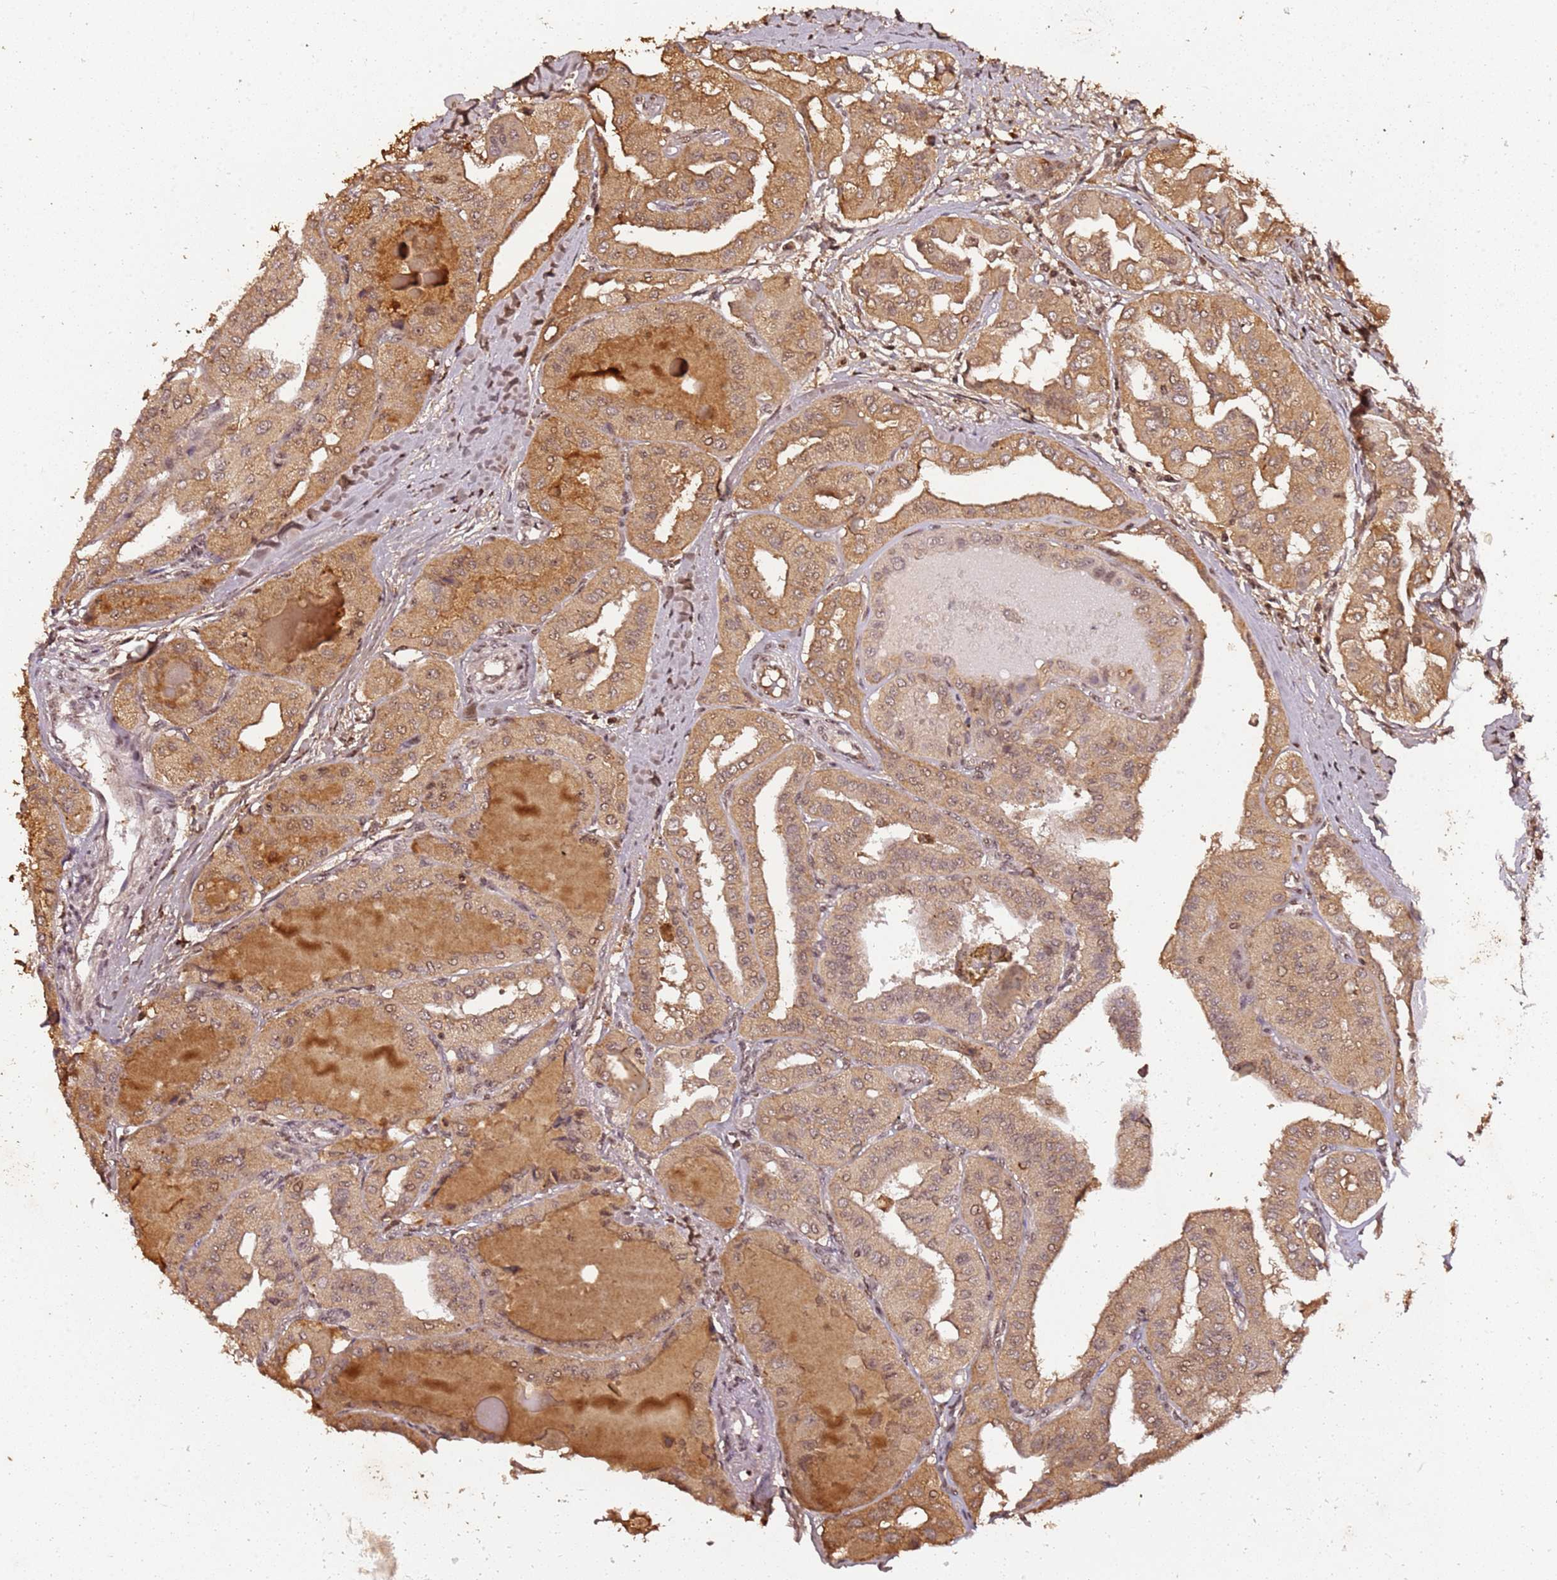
{"staining": {"intensity": "moderate", "quantity": ">75%", "location": "cytoplasmic/membranous,nuclear"}, "tissue": "thyroid cancer", "cell_type": "Tumor cells", "image_type": "cancer", "snomed": [{"axis": "morphology", "description": "Papillary adenocarcinoma, NOS"}, {"axis": "topography", "description": "Thyroid gland"}], "caption": "Immunohistochemical staining of human thyroid cancer exhibits medium levels of moderate cytoplasmic/membranous and nuclear staining in approximately >75% of tumor cells. Immunohistochemistry (ihc) stains the protein of interest in brown and the nuclei are stained blue.", "gene": "COL1A2", "patient": {"sex": "female", "age": 59}}